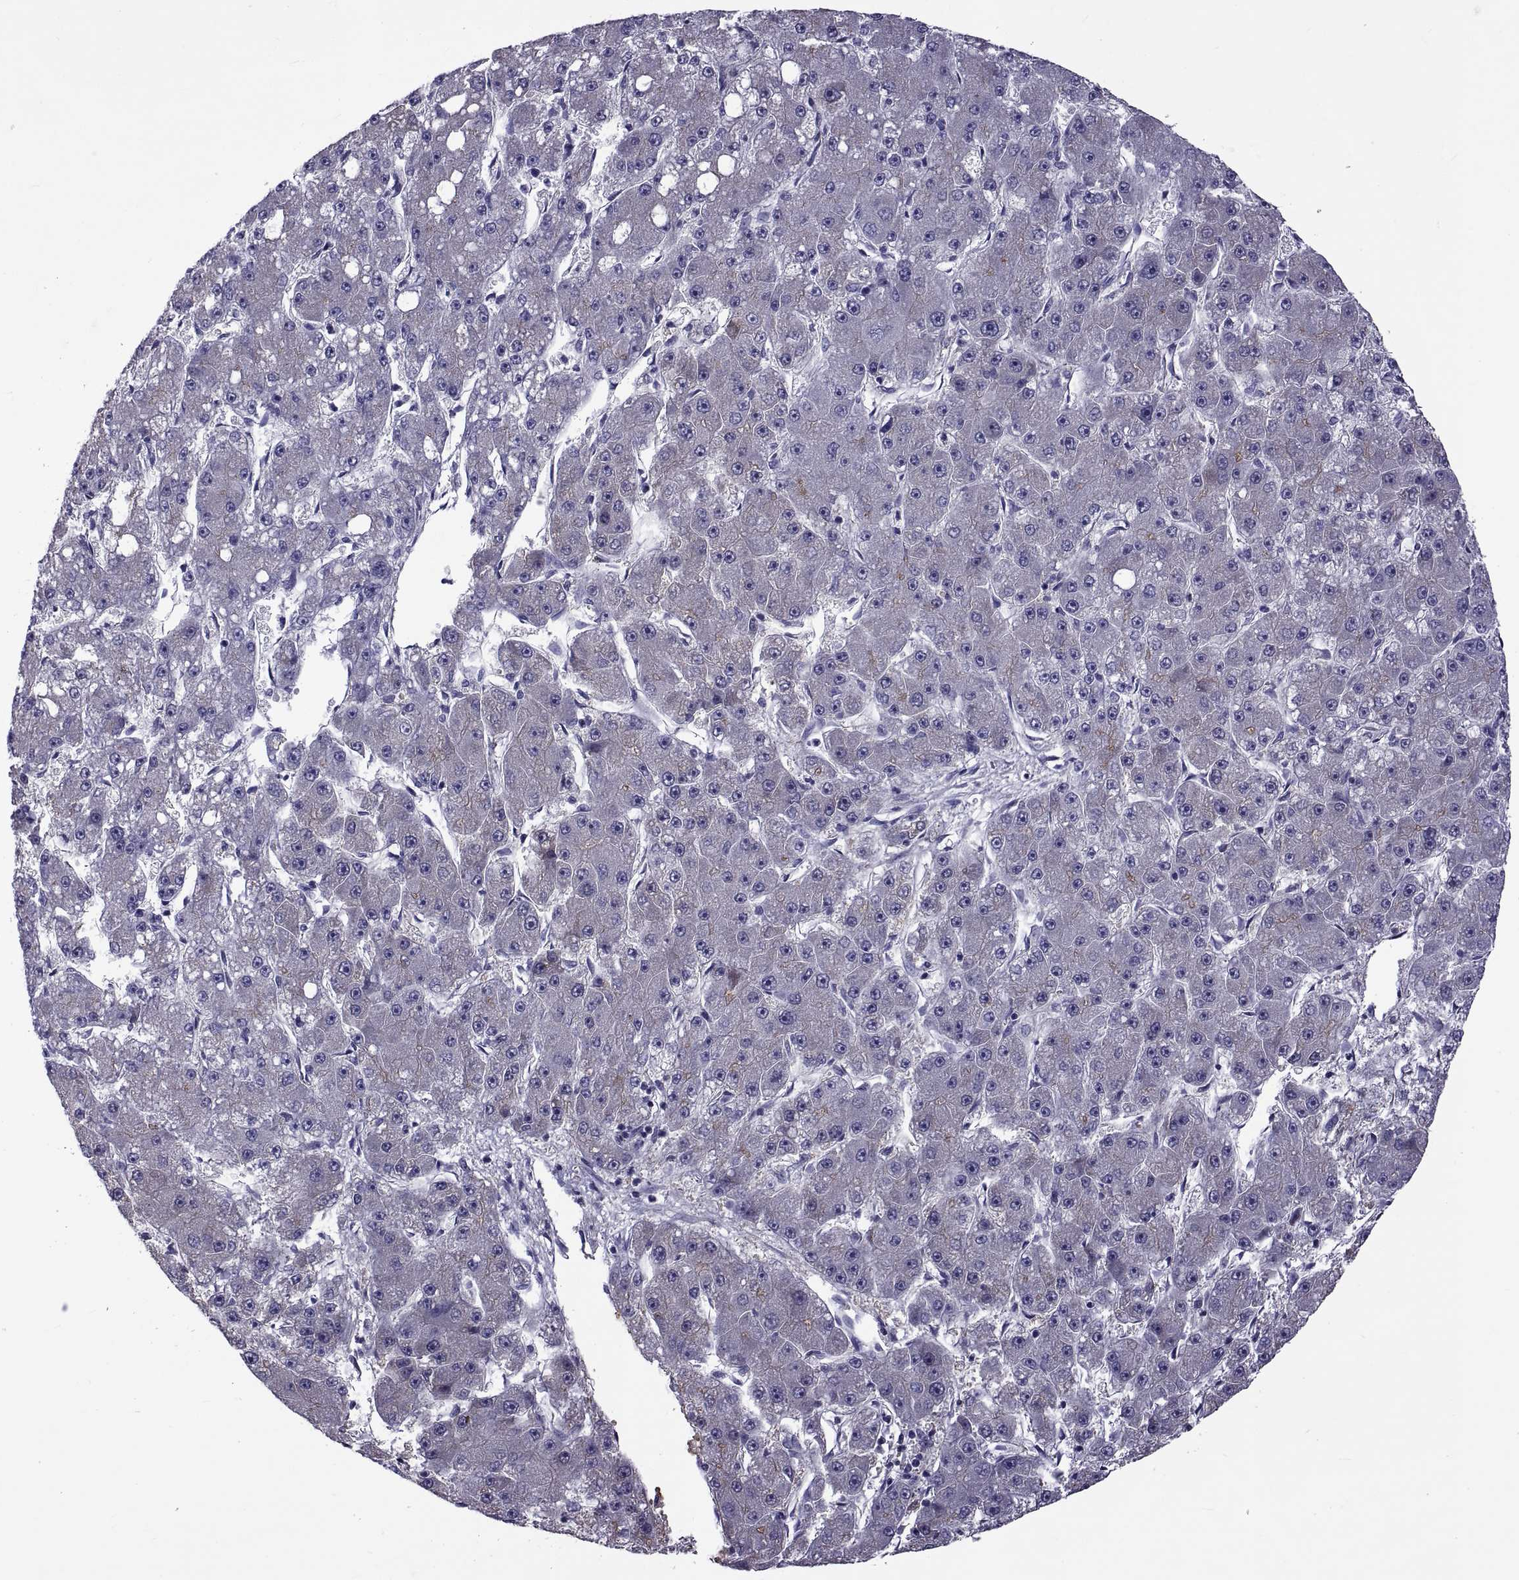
{"staining": {"intensity": "negative", "quantity": "none", "location": "none"}, "tissue": "liver cancer", "cell_type": "Tumor cells", "image_type": "cancer", "snomed": [{"axis": "morphology", "description": "Carcinoma, Hepatocellular, NOS"}, {"axis": "topography", "description": "Liver"}], "caption": "Liver cancer was stained to show a protein in brown. There is no significant expression in tumor cells. (IHC, brightfield microscopy, high magnification).", "gene": "TMC3", "patient": {"sex": "male", "age": 67}}